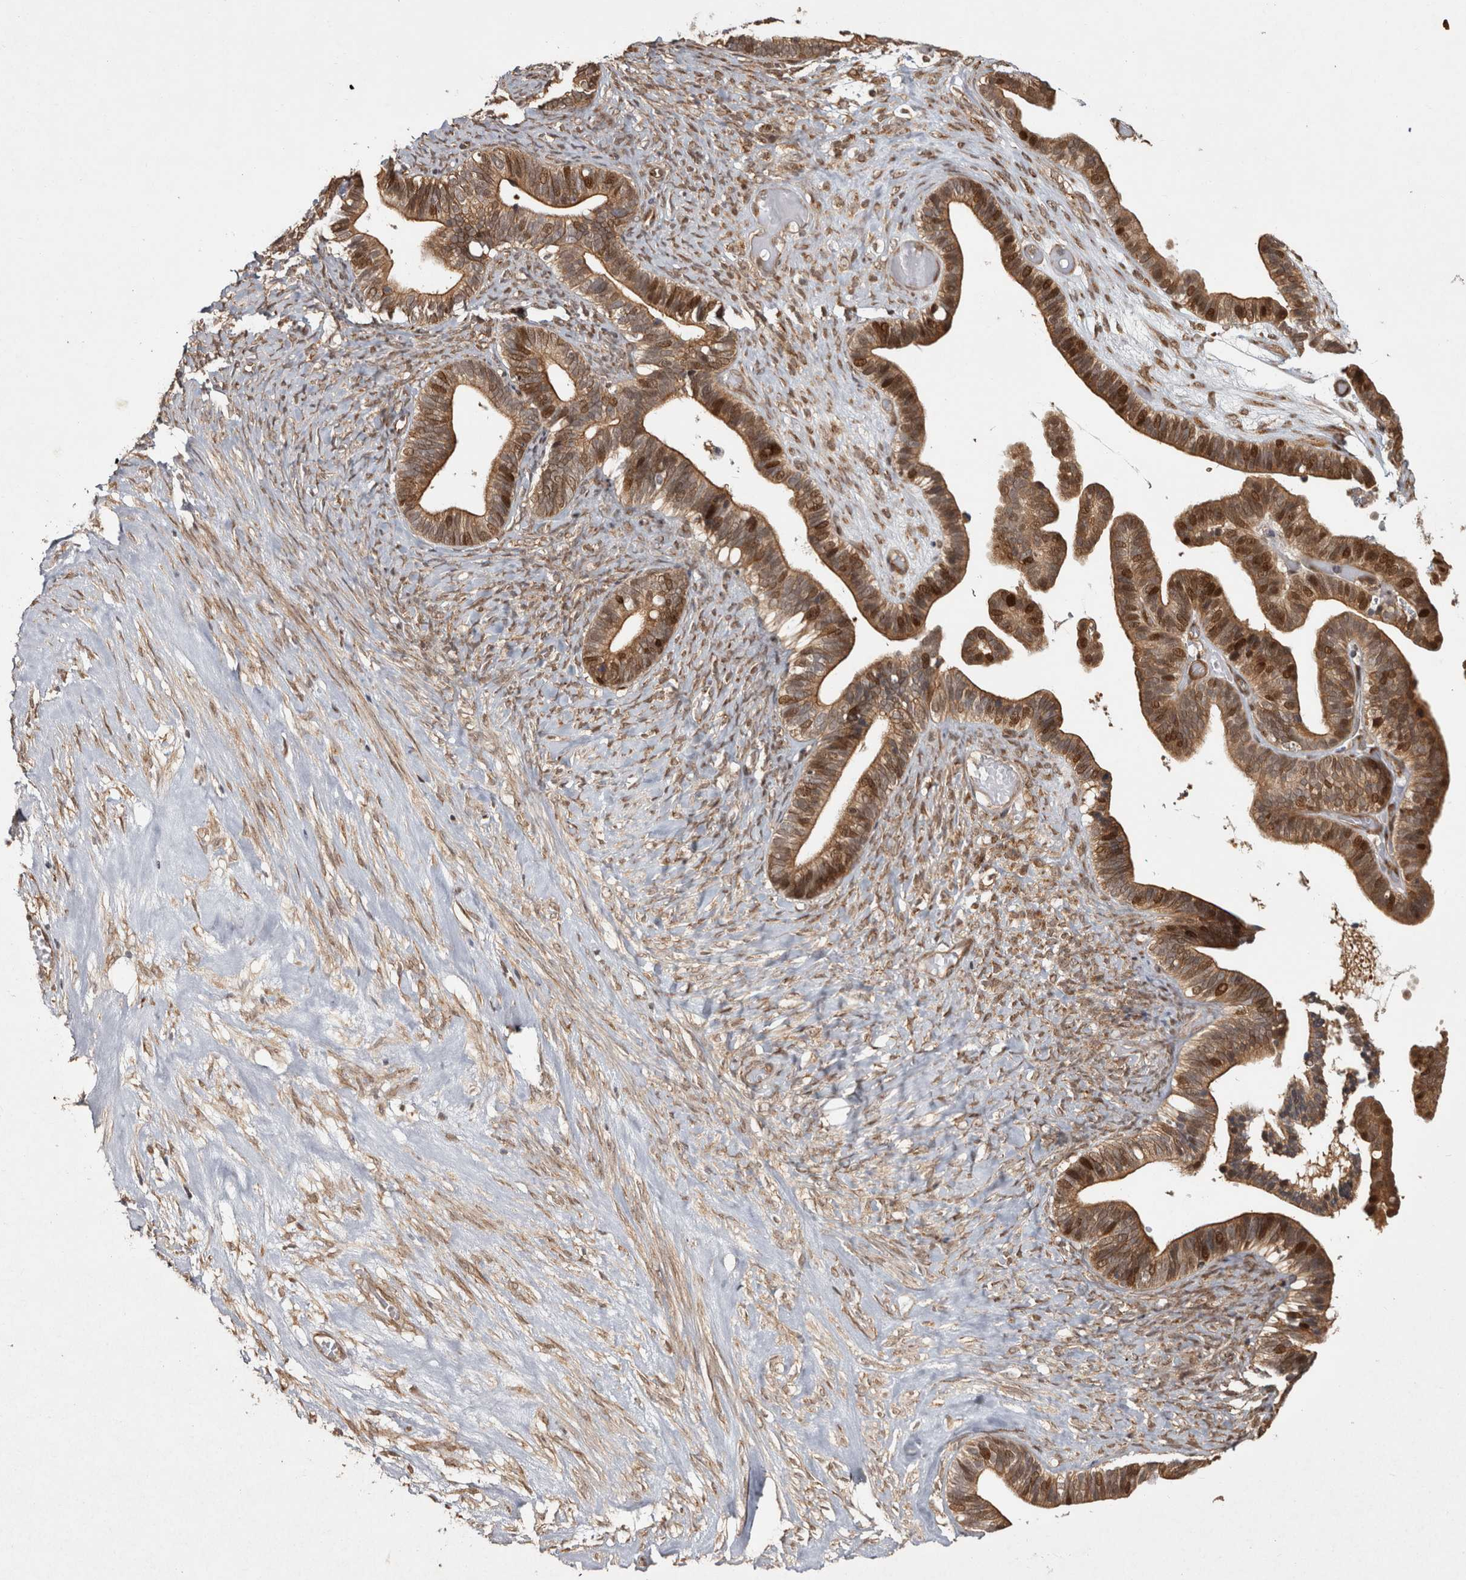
{"staining": {"intensity": "moderate", "quantity": ">75%", "location": "cytoplasmic/membranous,nuclear"}, "tissue": "ovarian cancer", "cell_type": "Tumor cells", "image_type": "cancer", "snomed": [{"axis": "morphology", "description": "Cystadenocarcinoma, serous, NOS"}, {"axis": "topography", "description": "Ovary"}], "caption": "Immunohistochemistry staining of ovarian cancer (serous cystadenocarcinoma), which shows medium levels of moderate cytoplasmic/membranous and nuclear expression in approximately >75% of tumor cells indicating moderate cytoplasmic/membranous and nuclear protein staining. The staining was performed using DAB (3,3'-diaminobenzidine) (brown) for protein detection and nuclei were counterstained in hematoxylin (blue).", "gene": "CAMSAP2", "patient": {"sex": "female", "age": 56}}